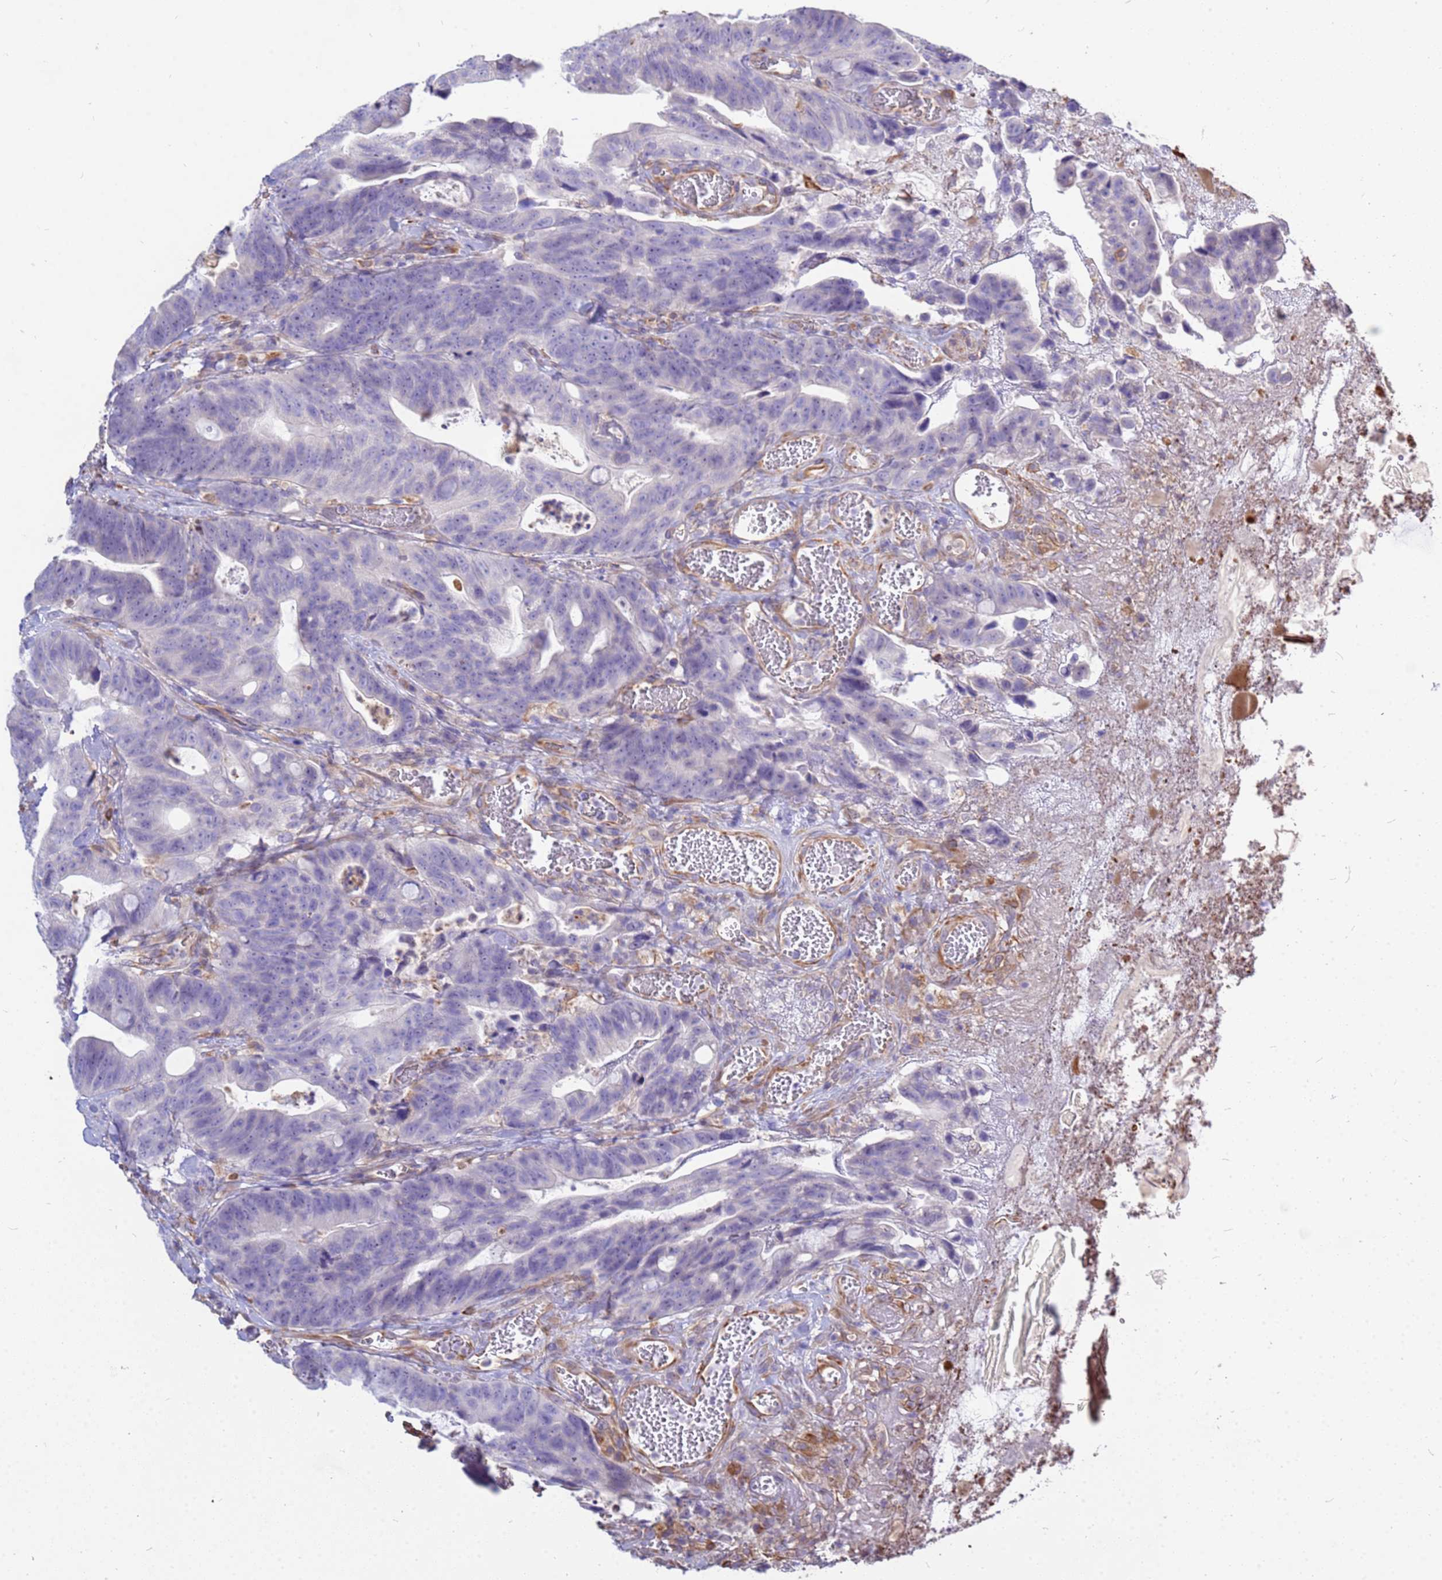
{"staining": {"intensity": "negative", "quantity": "none", "location": "none"}, "tissue": "colorectal cancer", "cell_type": "Tumor cells", "image_type": "cancer", "snomed": [{"axis": "morphology", "description": "Adenocarcinoma, NOS"}, {"axis": "topography", "description": "Colon"}], "caption": "Immunohistochemistry (IHC) photomicrograph of neoplastic tissue: colorectal cancer (adenocarcinoma) stained with DAB displays no significant protein positivity in tumor cells.", "gene": "TCEAL3", "patient": {"sex": "female", "age": 82}}